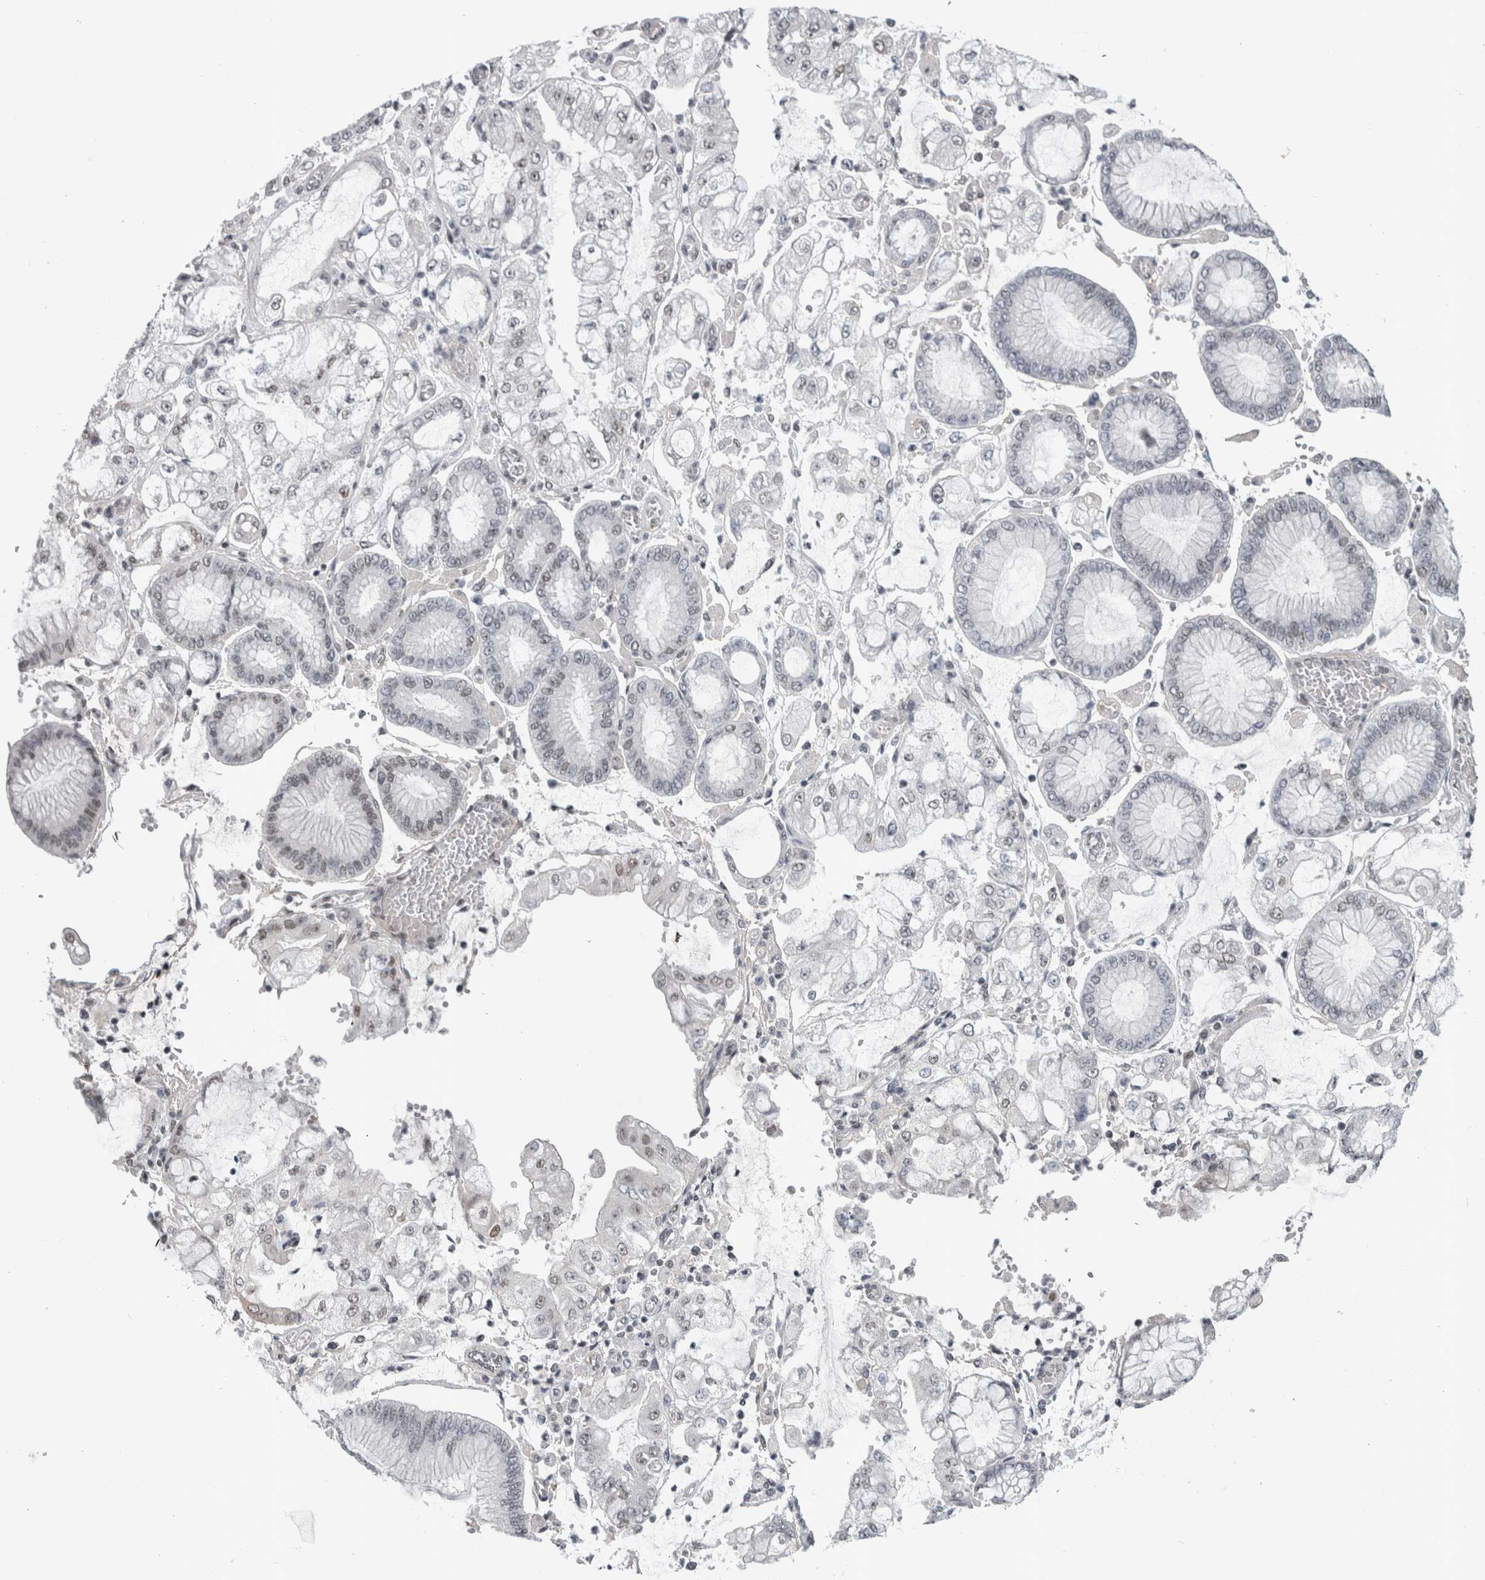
{"staining": {"intensity": "weak", "quantity": "<25%", "location": "nuclear"}, "tissue": "stomach cancer", "cell_type": "Tumor cells", "image_type": "cancer", "snomed": [{"axis": "morphology", "description": "Adenocarcinoma, NOS"}, {"axis": "topography", "description": "Stomach"}], "caption": "Stomach cancer stained for a protein using IHC shows no staining tumor cells.", "gene": "ARID4B", "patient": {"sex": "male", "age": 76}}